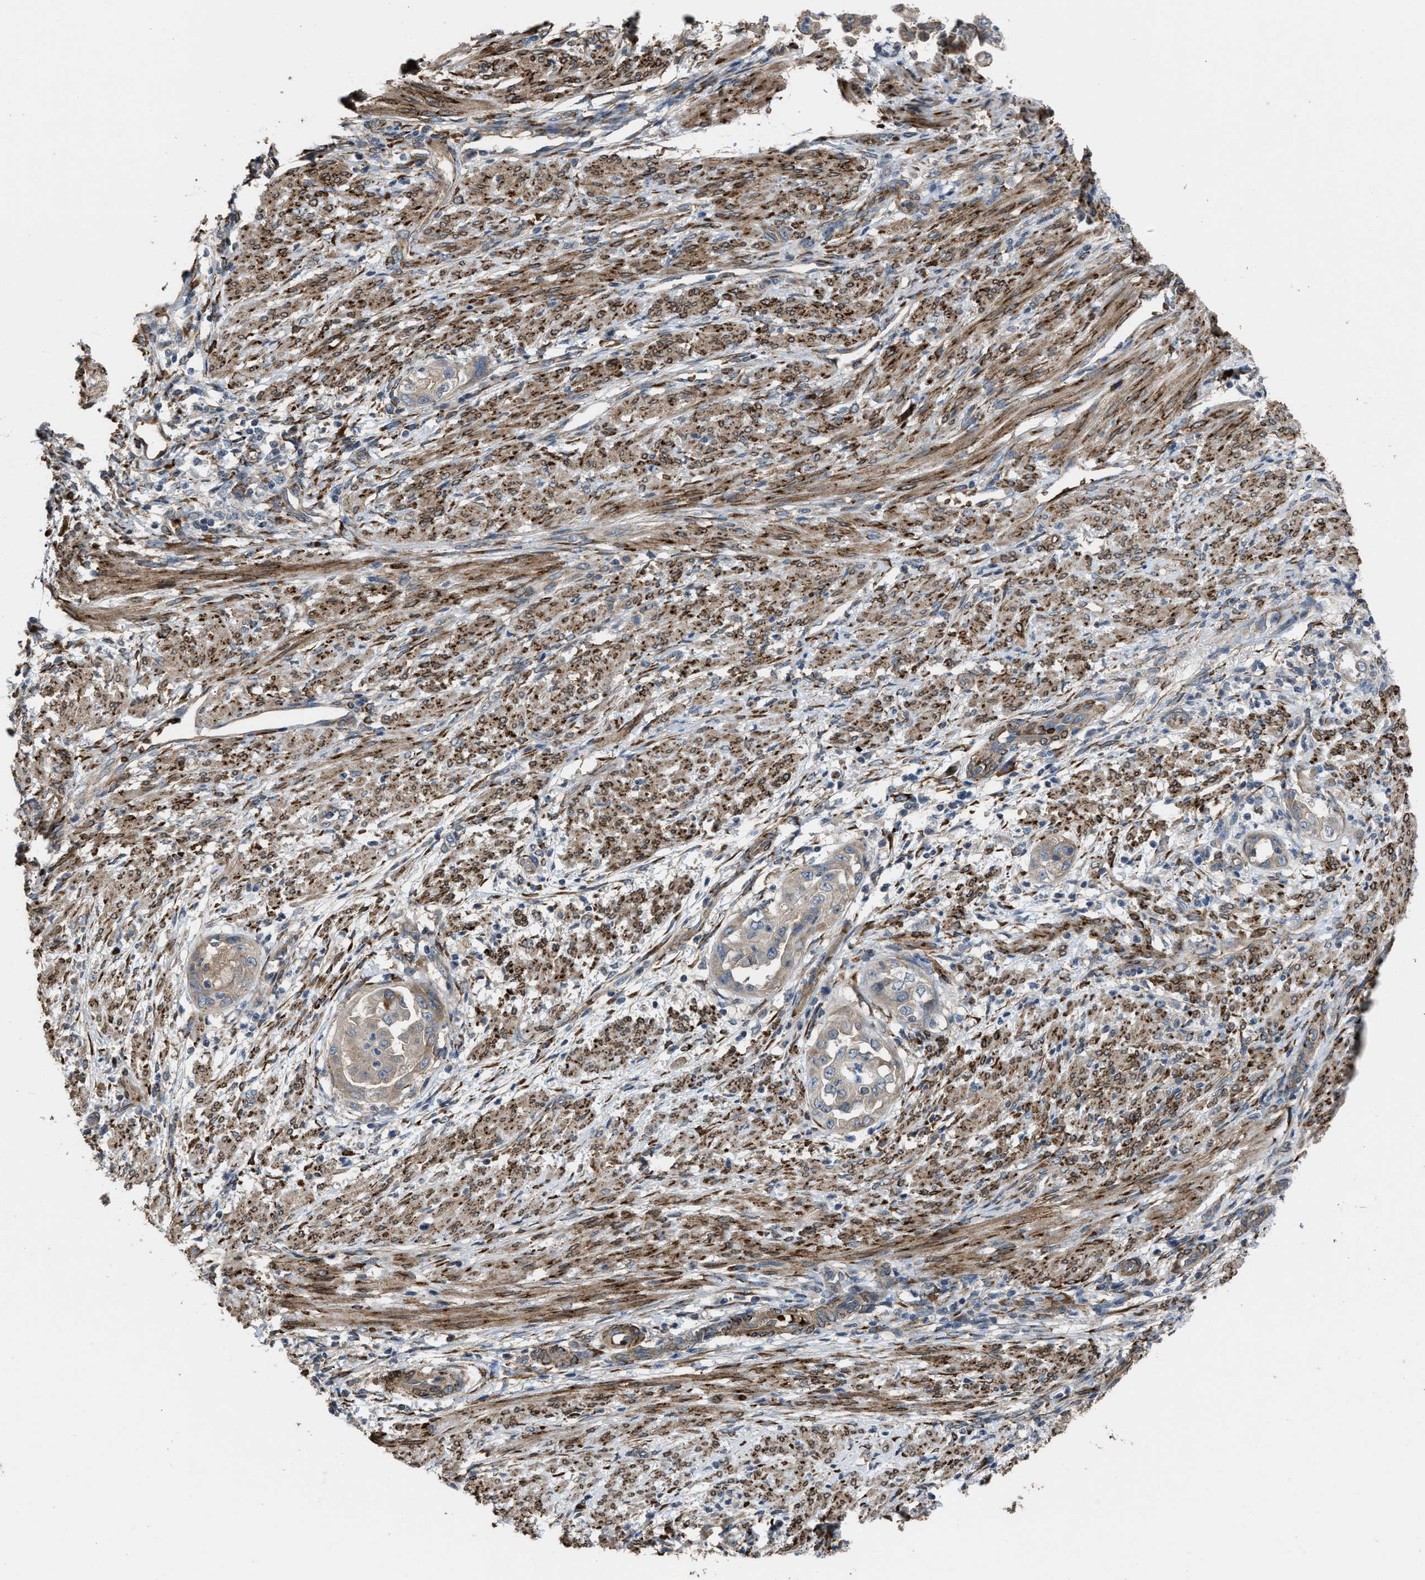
{"staining": {"intensity": "weak", "quantity": "<25%", "location": "cytoplasmic/membranous"}, "tissue": "endometrial cancer", "cell_type": "Tumor cells", "image_type": "cancer", "snomed": [{"axis": "morphology", "description": "Adenocarcinoma, NOS"}, {"axis": "topography", "description": "Endometrium"}], "caption": "Endometrial cancer (adenocarcinoma) was stained to show a protein in brown. There is no significant positivity in tumor cells.", "gene": "SELENOM", "patient": {"sex": "female", "age": 85}}